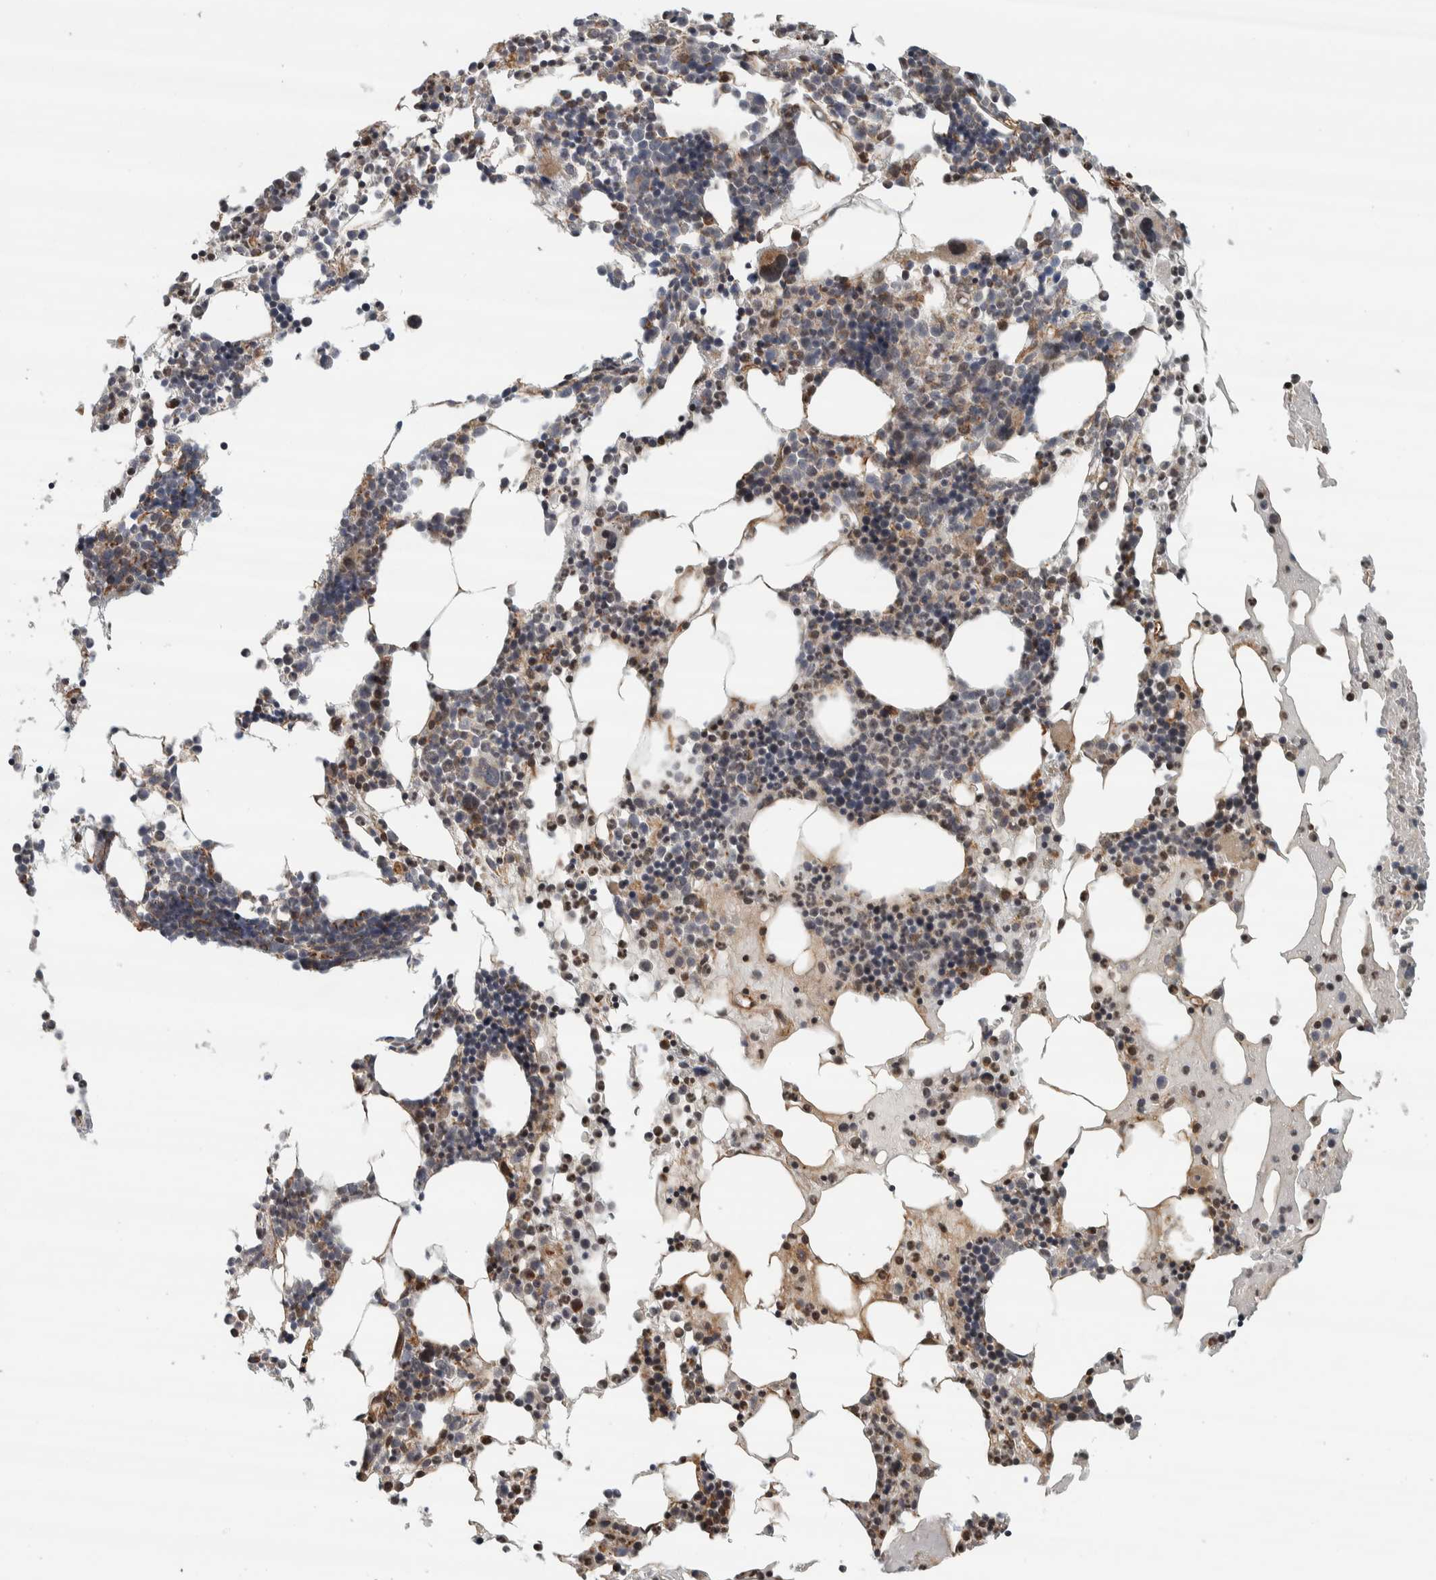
{"staining": {"intensity": "moderate", "quantity": "<25%", "location": "cytoplasmic/membranous"}, "tissue": "bone marrow", "cell_type": "Hematopoietic cells", "image_type": "normal", "snomed": [{"axis": "morphology", "description": "Normal tissue, NOS"}, {"axis": "morphology", "description": "Inflammation, NOS"}, {"axis": "topography", "description": "Bone marrow"}], "caption": "A high-resolution photomicrograph shows immunohistochemistry staining of normal bone marrow, which exhibits moderate cytoplasmic/membranous positivity in about <25% of hematopoietic cells.", "gene": "AFP", "patient": {"sex": "male", "age": 68}}